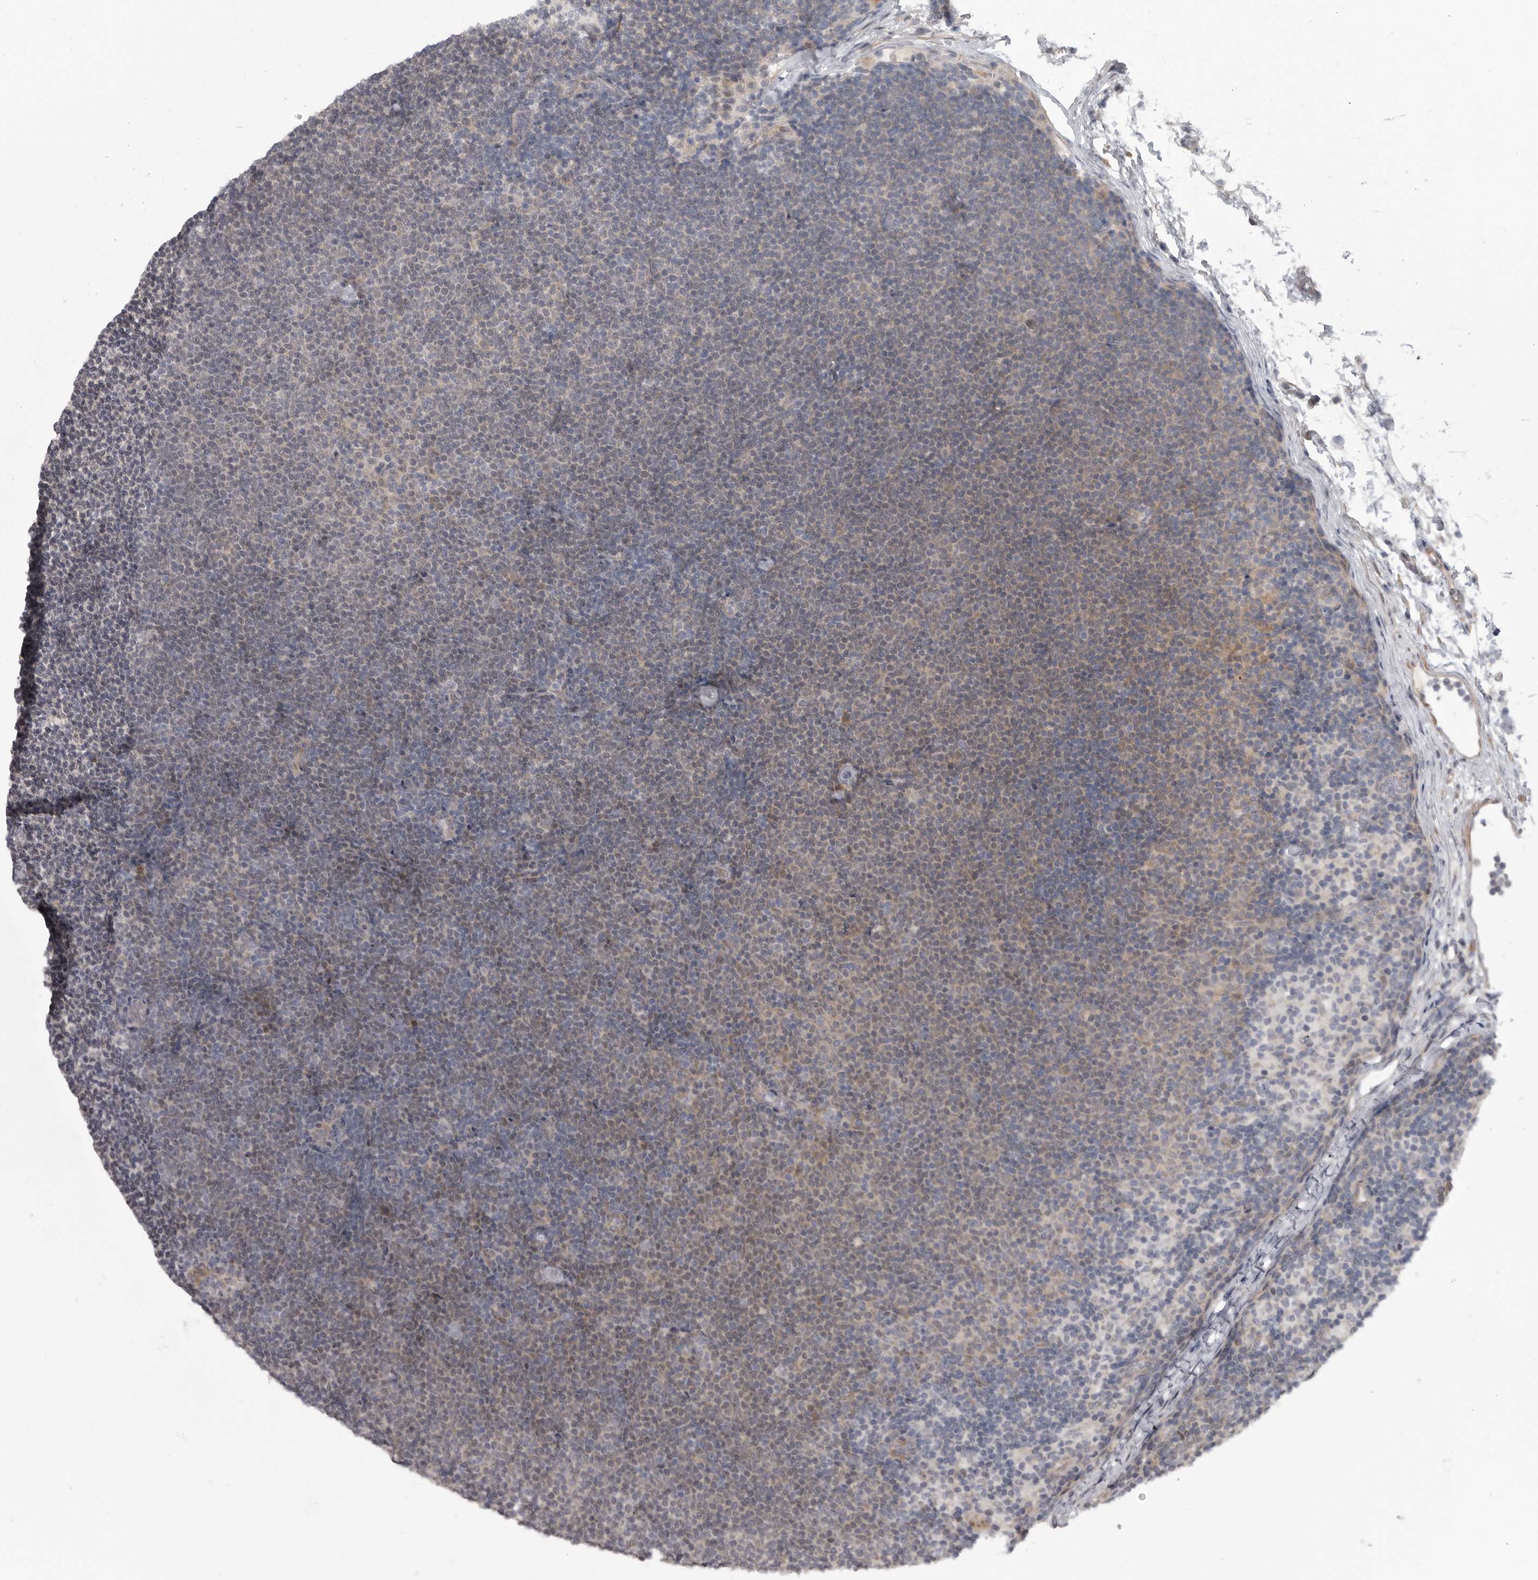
{"staining": {"intensity": "weak", "quantity": "<25%", "location": "cytoplasmic/membranous"}, "tissue": "lymphoma", "cell_type": "Tumor cells", "image_type": "cancer", "snomed": [{"axis": "morphology", "description": "Malignant lymphoma, non-Hodgkin's type, Low grade"}, {"axis": "topography", "description": "Lymph node"}], "caption": "Immunohistochemistry (IHC) histopathology image of malignant lymphoma, non-Hodgkin's type (low-grade) stained for a protein (brown), which displays no positivity in tumor cells. Brightfield microscopy of IHC stained with DAB (brown) and hematoxylin (blue), captured at high magnification.", "gene": "PPP1R9A", "patient": {"sex": "female", "age": 53}}